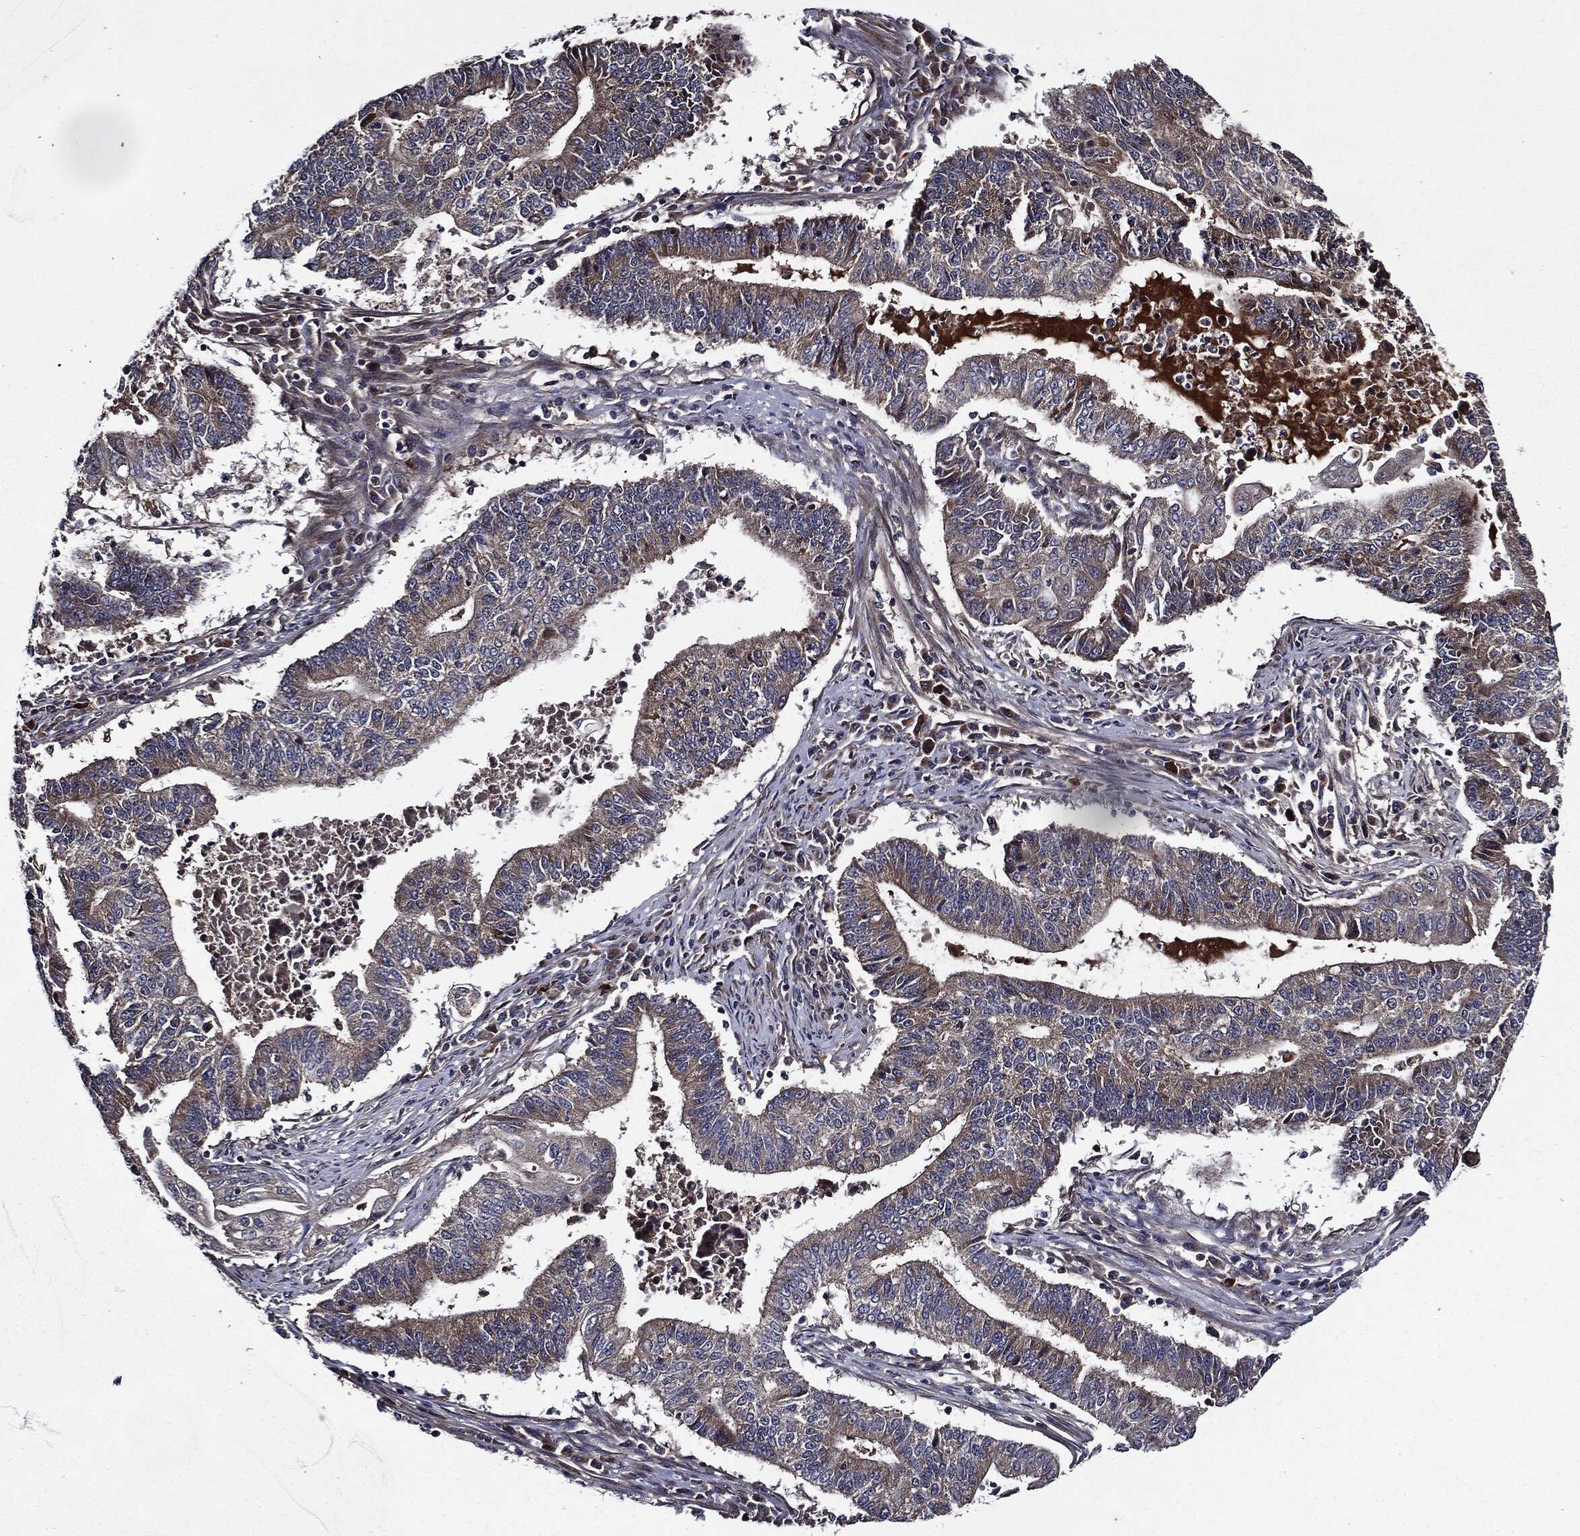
{"staining": {"intensity": "weak", "quantity": "25%-75%", "location": "cytoplasmic/membranous"}, "tissue": "endometrial cancer", "cell_type": "Tumor cells", "image_type": "cancer", "snomed": [{"axis": "morphology", "description": "Adenocarcinoma, NOS"}, {"axis": "topography", "description": "Uterus"}, {"axis": "topography", "description": "Endometrium"}], "caption": "Weak cytoplasmic/membranous expression for a protein is appreciated in approximately 25%-75% of tumor cells of adenocarcinoma (endometrial) using immunohistochemistry.", "gene": "HTT", "patient": {"sex": "female", "age": 54}}